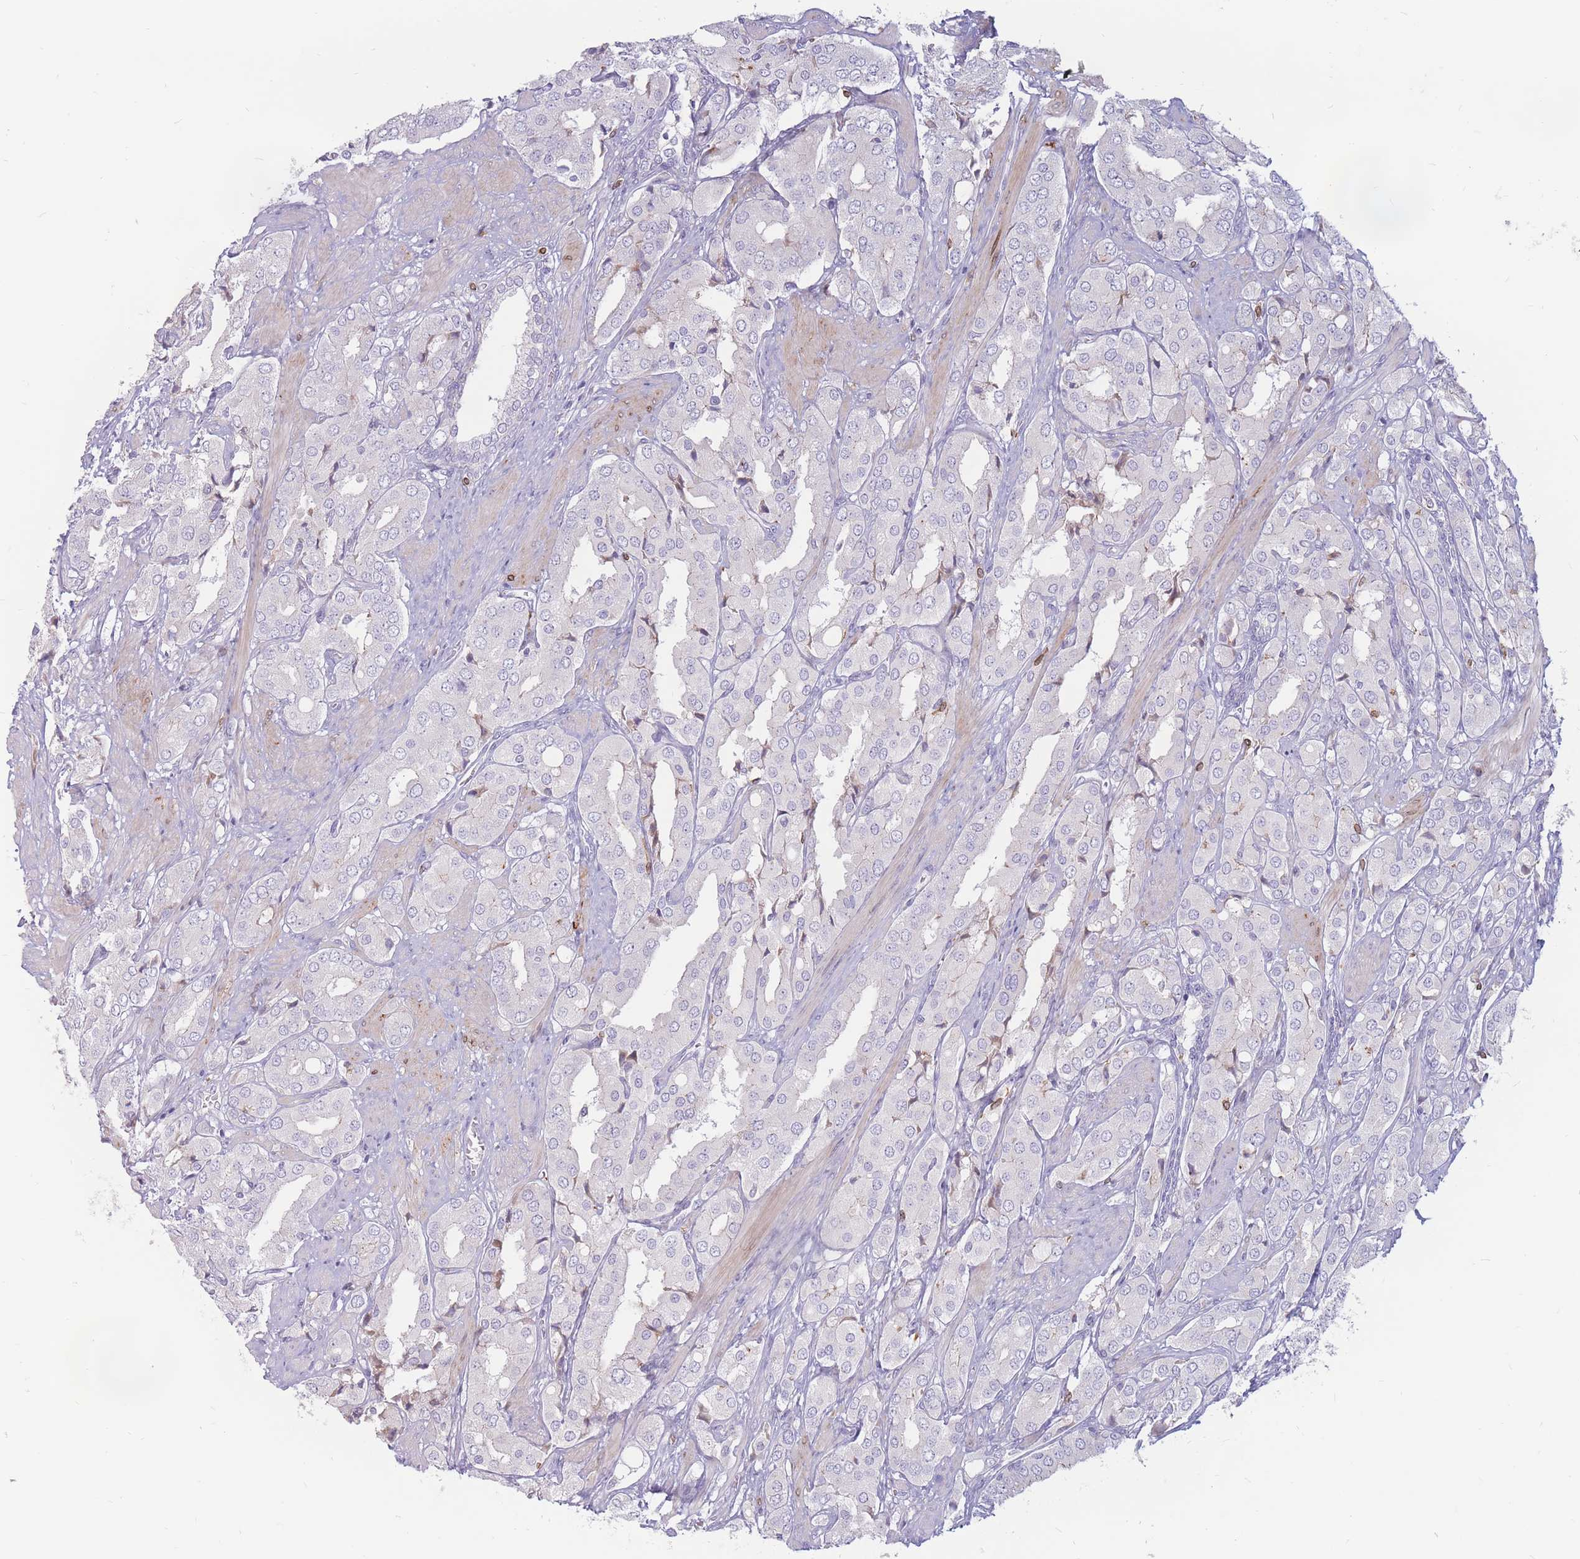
{"staining": {"intensity": "negative", "quantity": "none", "location": "none"}, "tissue": "prostate cancer", "cell_type": "Tumor cells", "image_type": "cancer", "snomed": [{"axis": "morphology", "description": "Adenocarcinoma, High grade"}, {"axis": "topography", "description": "Prostate"}], "caption": "A high-resolution image shows immunohistochemistry staining of high-grade adenocarcinoma (prostate), which demonstrates no significant positivity in tumor cells.", "gene": "PTGDR", "patient": {"sex": "male", "age": 71}}